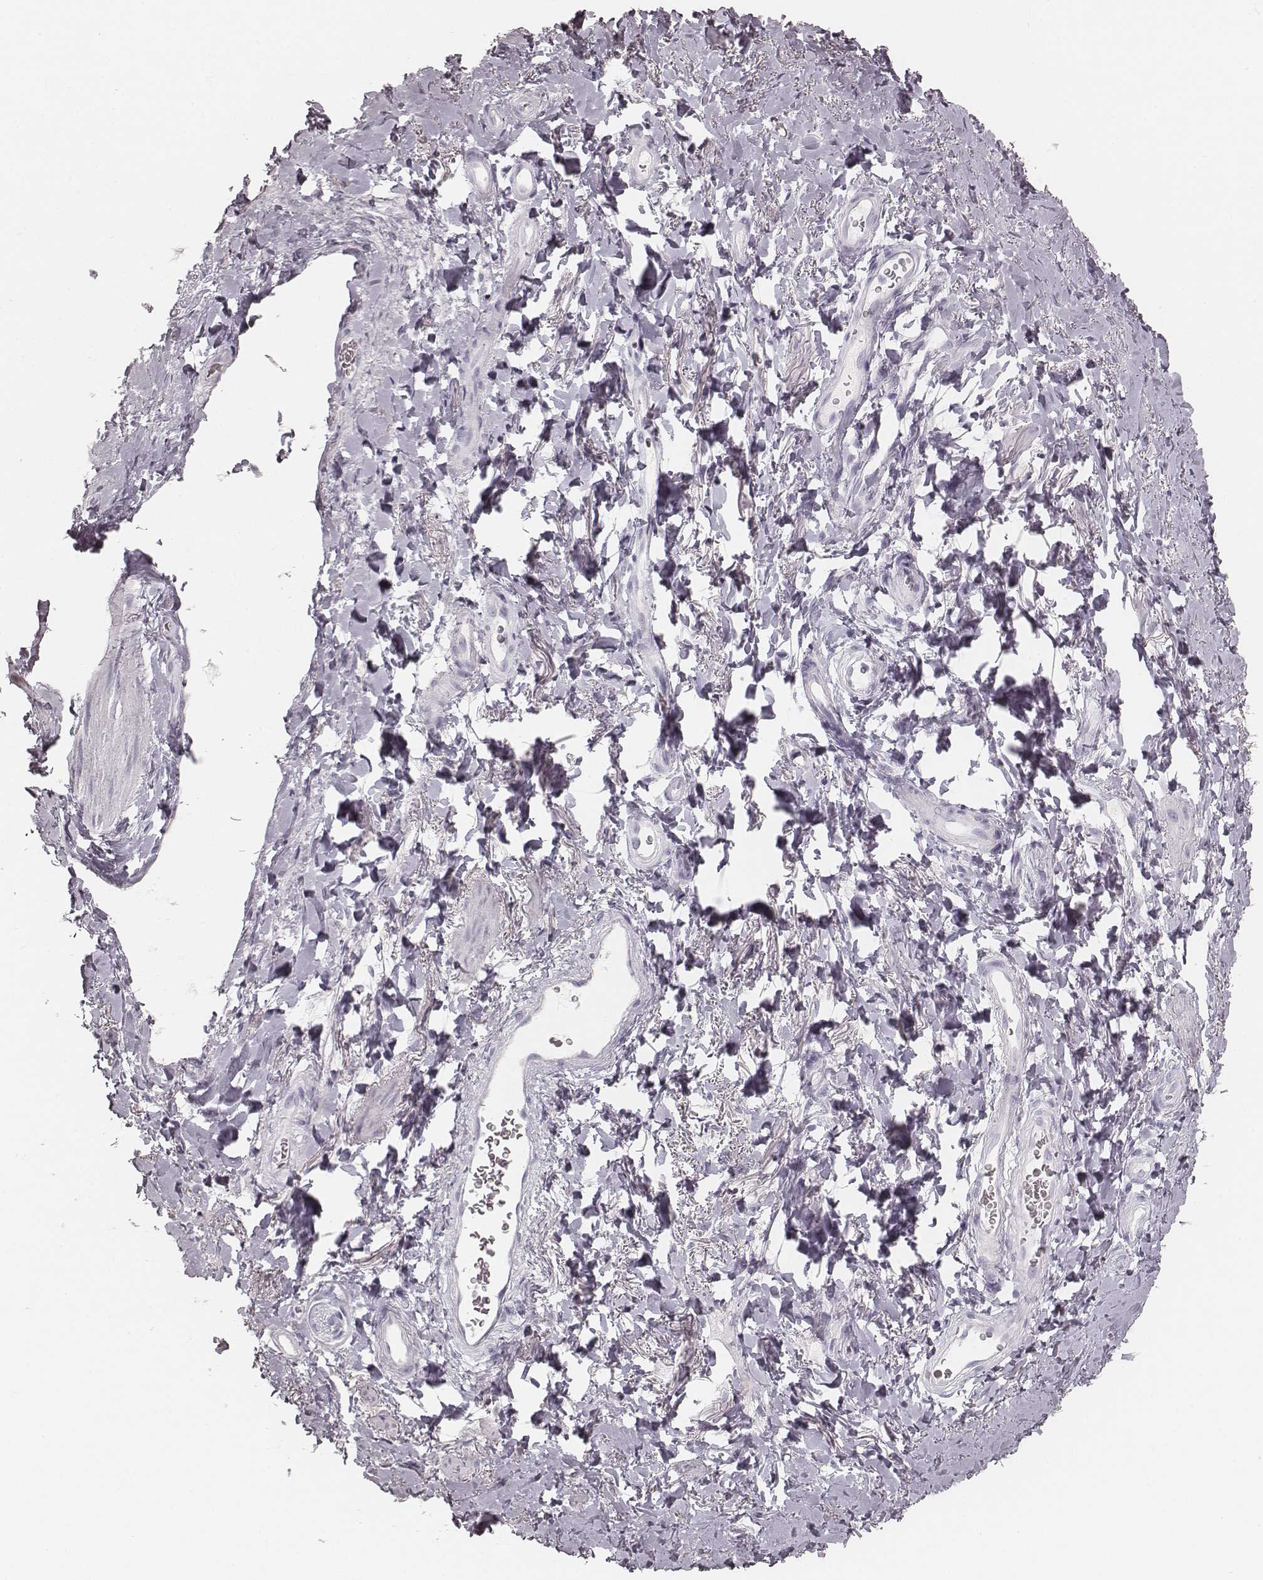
{"staining": {"intensity": "negative", "quantity": "none", "location": "none"}, "tissue": "adipose tissue", "cell_type": "Adipocytes", "image_type": "normal", "snomed": [{"axis": "morphology", "description": "Normal tissue, NOS"}, {"axis": "topography", "description": "Anal"}, {"axis": "topography", "description": "Peripheral nerve tissue"}], "caption": "A histopathology image of adipose tissue stained for a protein displays no brown staining in adipocytes.", "gene": "KRT34", "patient": {"sex": "male", "age": 53}}